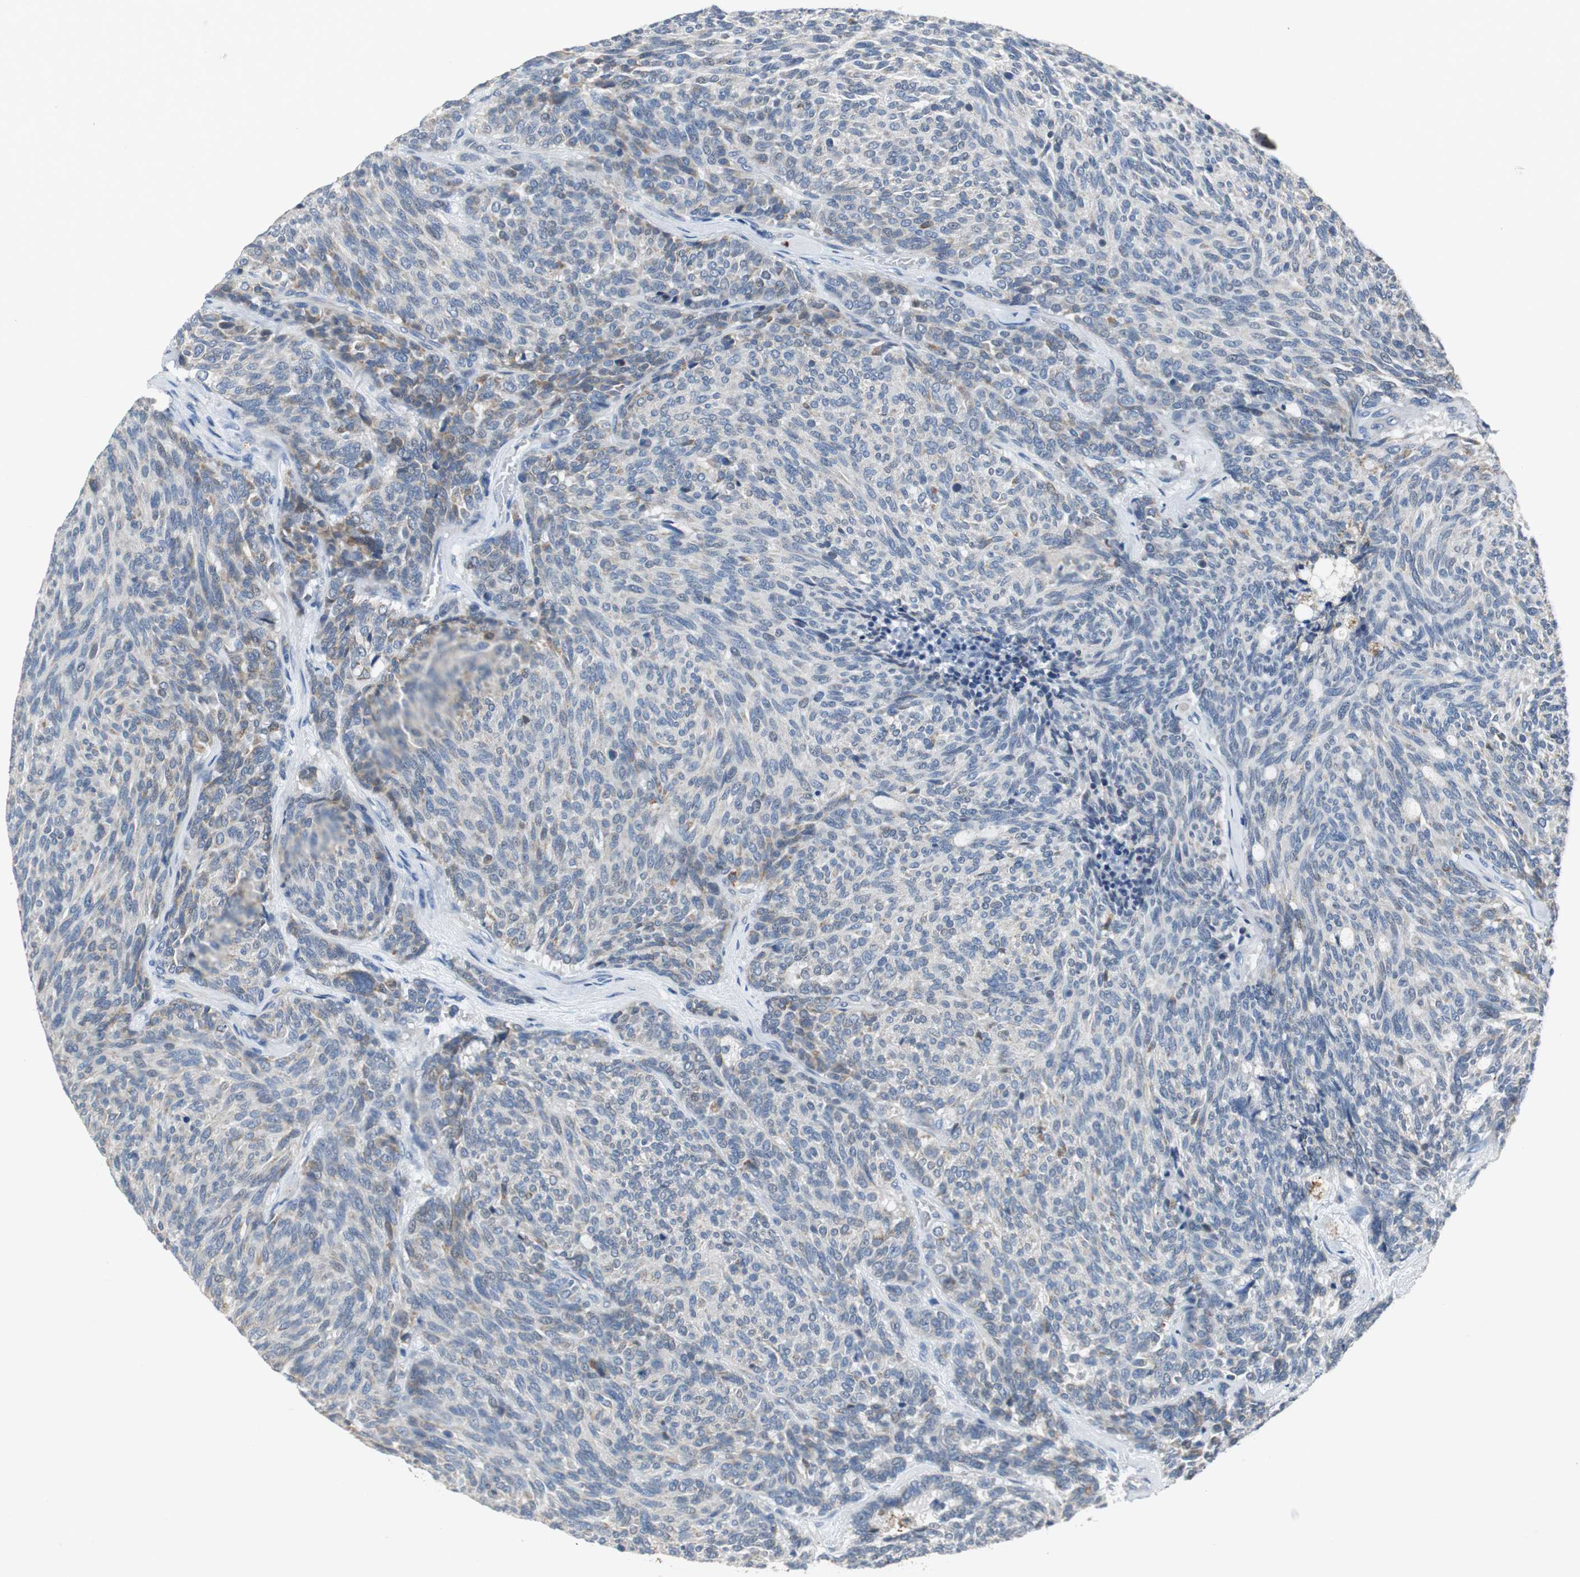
{"staining": {"intensity": "weak", "quantity": "<25%", "location": "cytoplasmic/membranous"}, "tissue": "carcinoid", "cell_type": "Tumor cells", "image_type": "cancer", "snomed": [{"axis": "morphology", "description": "Carcinoid, malignant, NOS"}, {"axis": "topography", "description": "Pancreas"}], "caption": "A photomicrograph of malignant carcinoid stained for a protein demonstrates no brown staining in tumor cells. (Immunohistochemistry, brightfield microscopy, high magnification).", "gene": "NLGN1", "patient": {"sex": "female", "age": 54}}